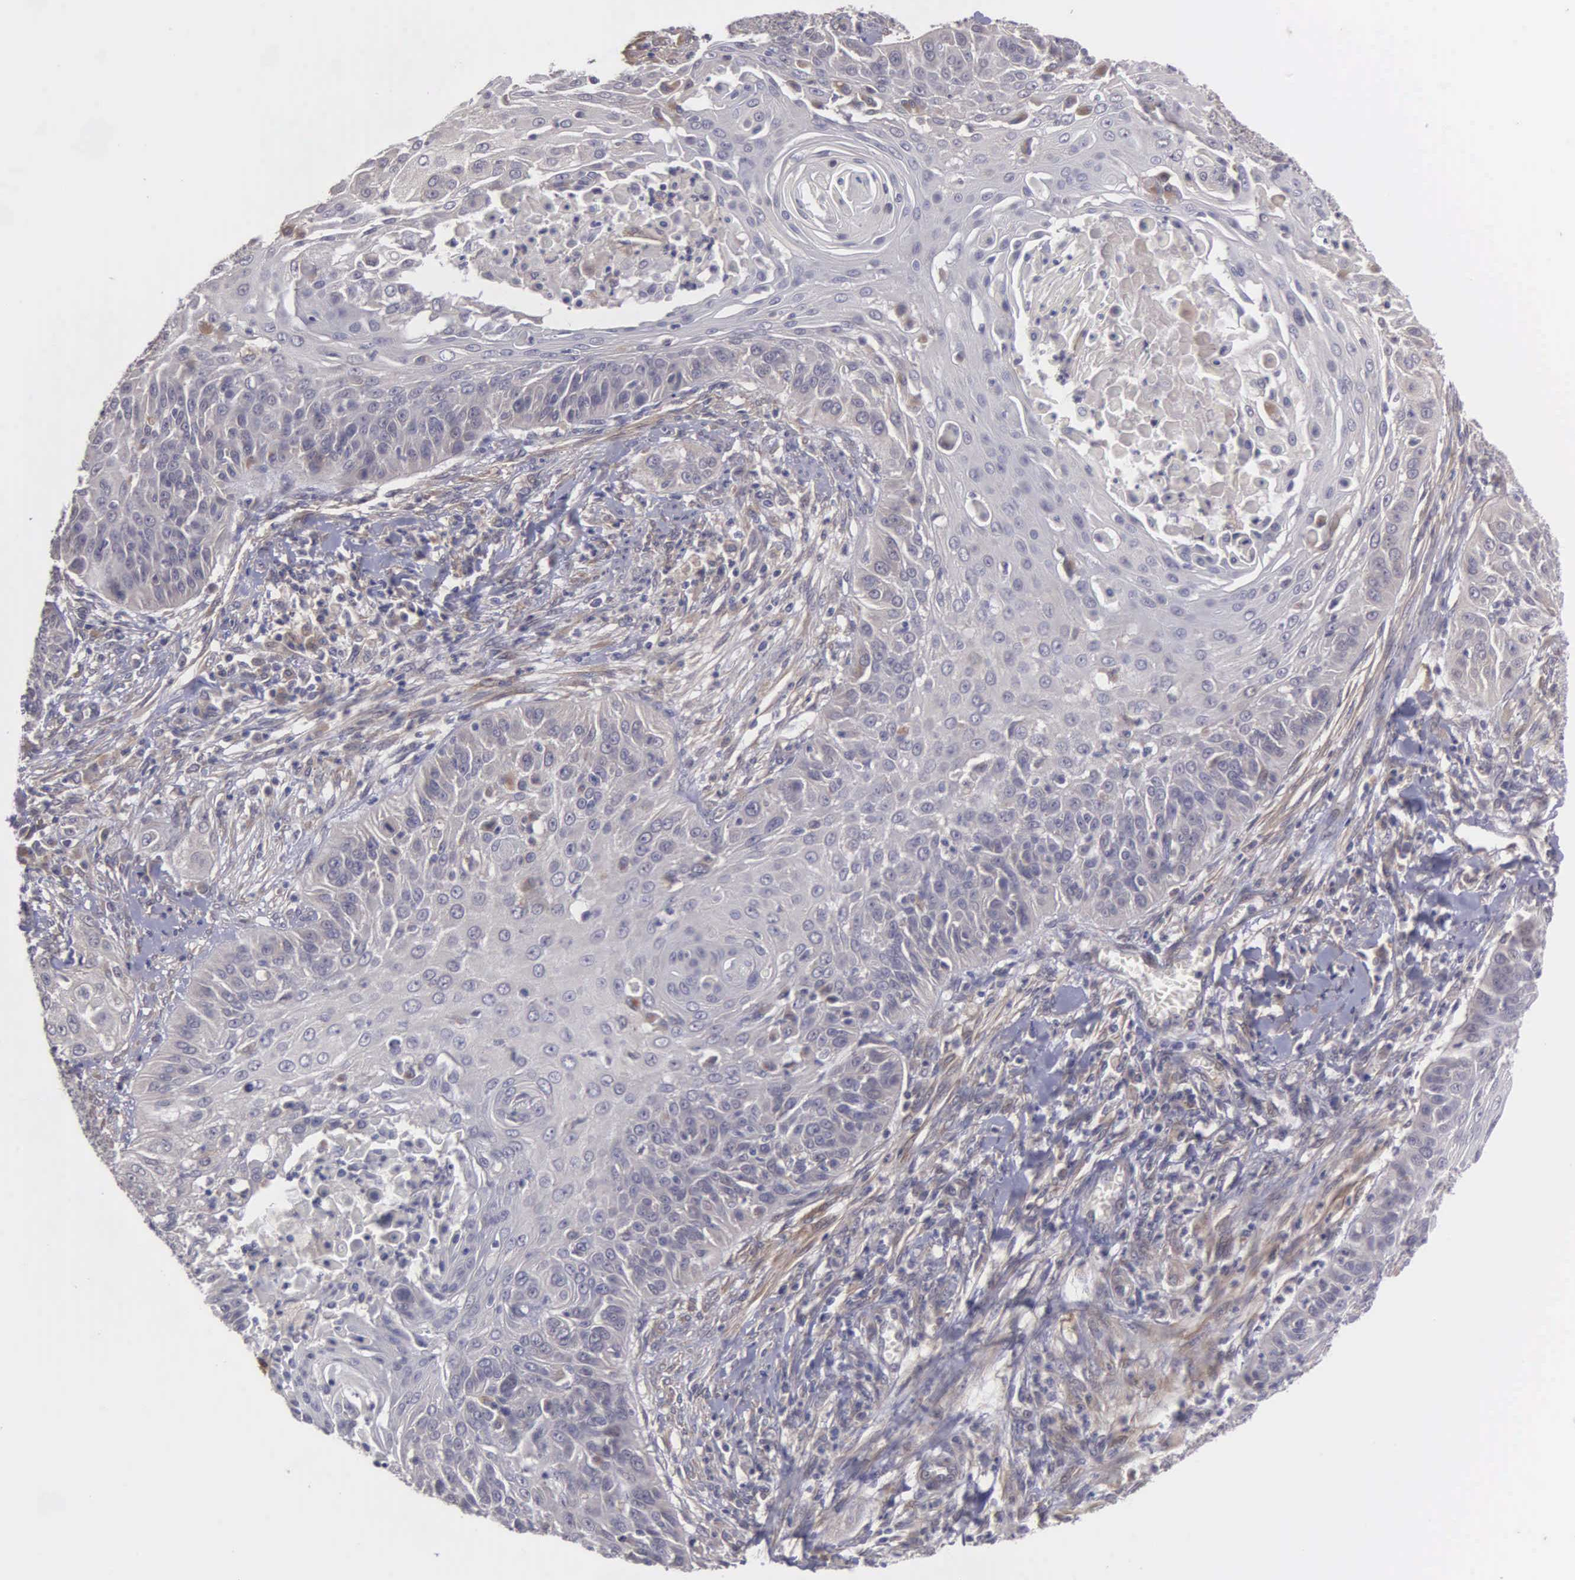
{"staining": {"intensity": "weak", "quantity": "25%-75%", "location": "cytoplasmic/membranous"}, "tissue": "cervical cancer", "cell_type": "Tumor cells", "image_type": "cancer", "snomed": [{"axis": "morphology", "description": "Squamous cell carcinoma, NOS"}, {"axis": "topography", "description": "Cervix"}], "caption": "Immunohistochemical staining of human cervical squamous cell carcinoma exhibits low levels of weak cytoplasmic/membranous protein expression in about 25%-75% of tumor cells. The protein is shown in brown color, while the nuclei are stained blue.", "gene": "RTL10", "patient": {"sex": "female", "age": 64}}